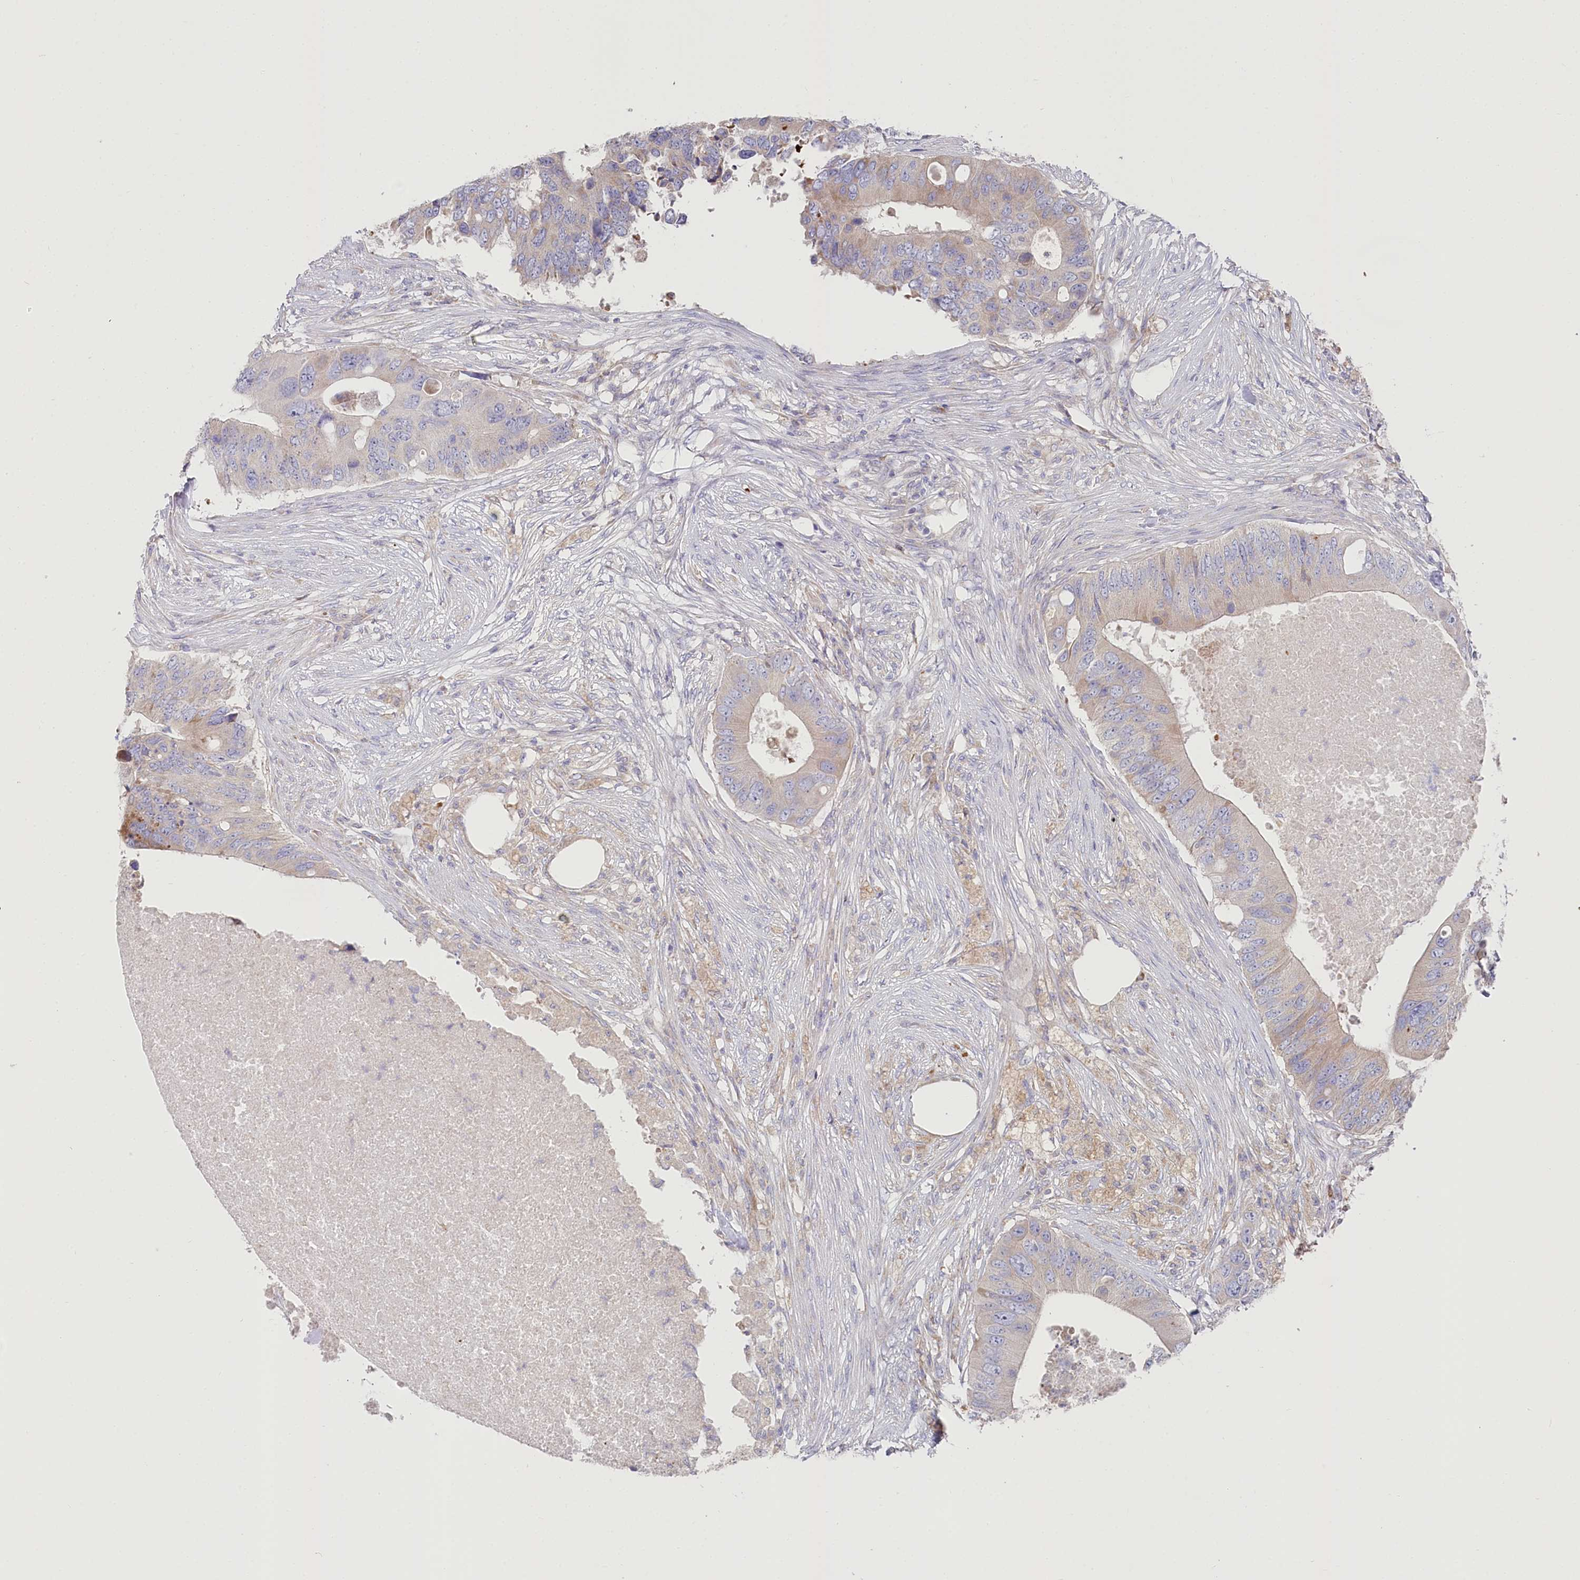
{"staining": {"intensity": "weak", "quantity": ">75%", "location": "cytoplasmic/membranous"}, "tissue": "colorectal cancer", "cell_type": "Tumor cells", "image_type": "cancer", "snomed": [{"axis": "morphology", "description": "Adenocarcinoma, NOS"}, {"axis": "topography", "description": "Colon"}], "caption": "Protein analysis of colorectal cancer tissue reveals weak cytoplasmic/membranous positivity in approximately >75% of tumor cells.", "gene": "POGLUT1", "patient": {"sex": "male", "age": 71}}